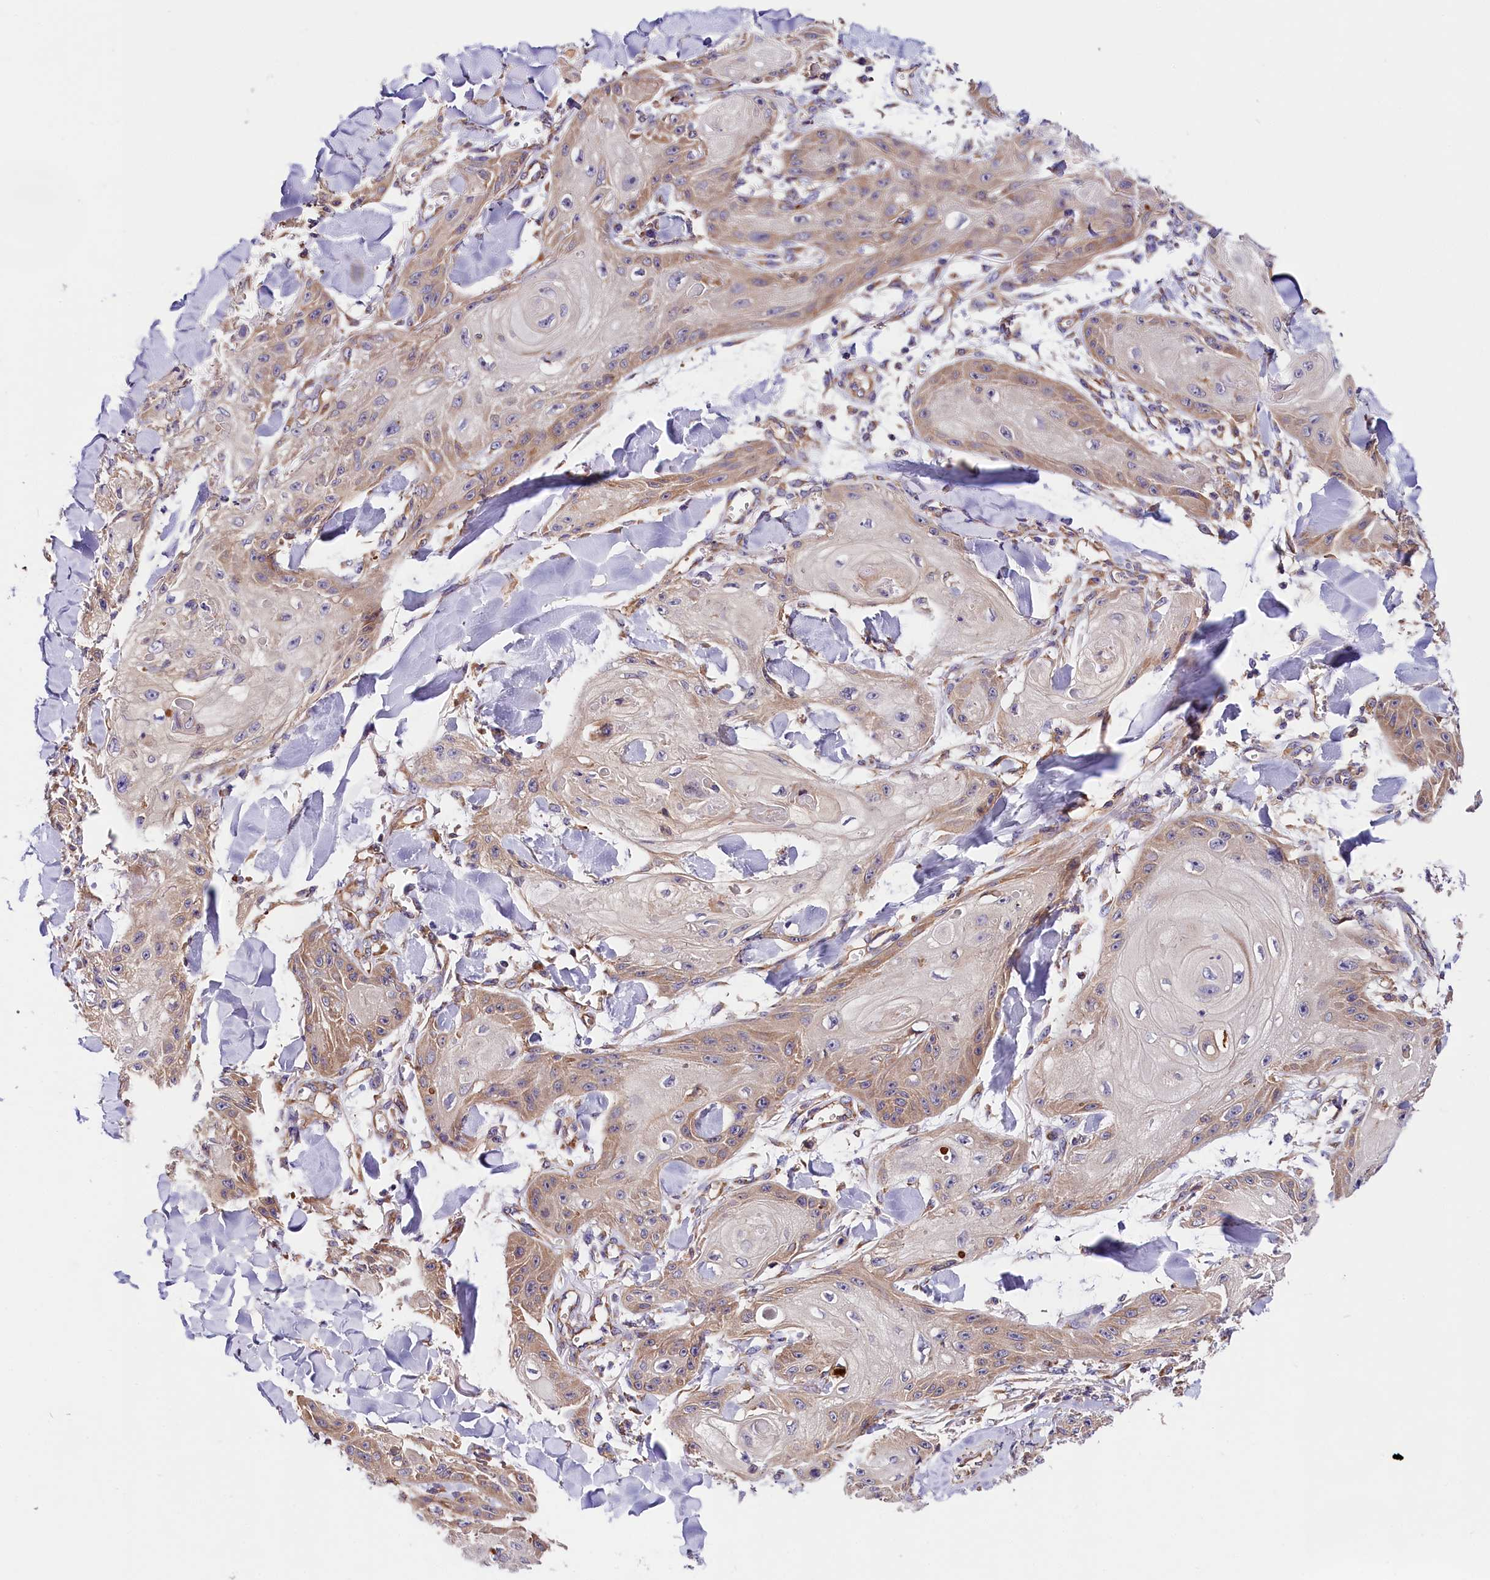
{"staining": {"intensity": "weak", "quantity": "<25%", "location": "cytoplasmic/membranous"}, "tissue": "skin cancer", "cell_type": "Tumor cells", "image_type": "cancer", "snomed": [{"axis": "morphology", "description": "Squamous cell carcinoma, NOS"}, {"axis": "topography", "description": "Skin"}], "caption": "Immunohistochemistry (IHC) micrograph of skin squamous cell carcinoma stained for a protein (brown), which shows no positivity in tumor cells.", "gene": "SPG11", "patient": {"sex": "male", "age": 74}}